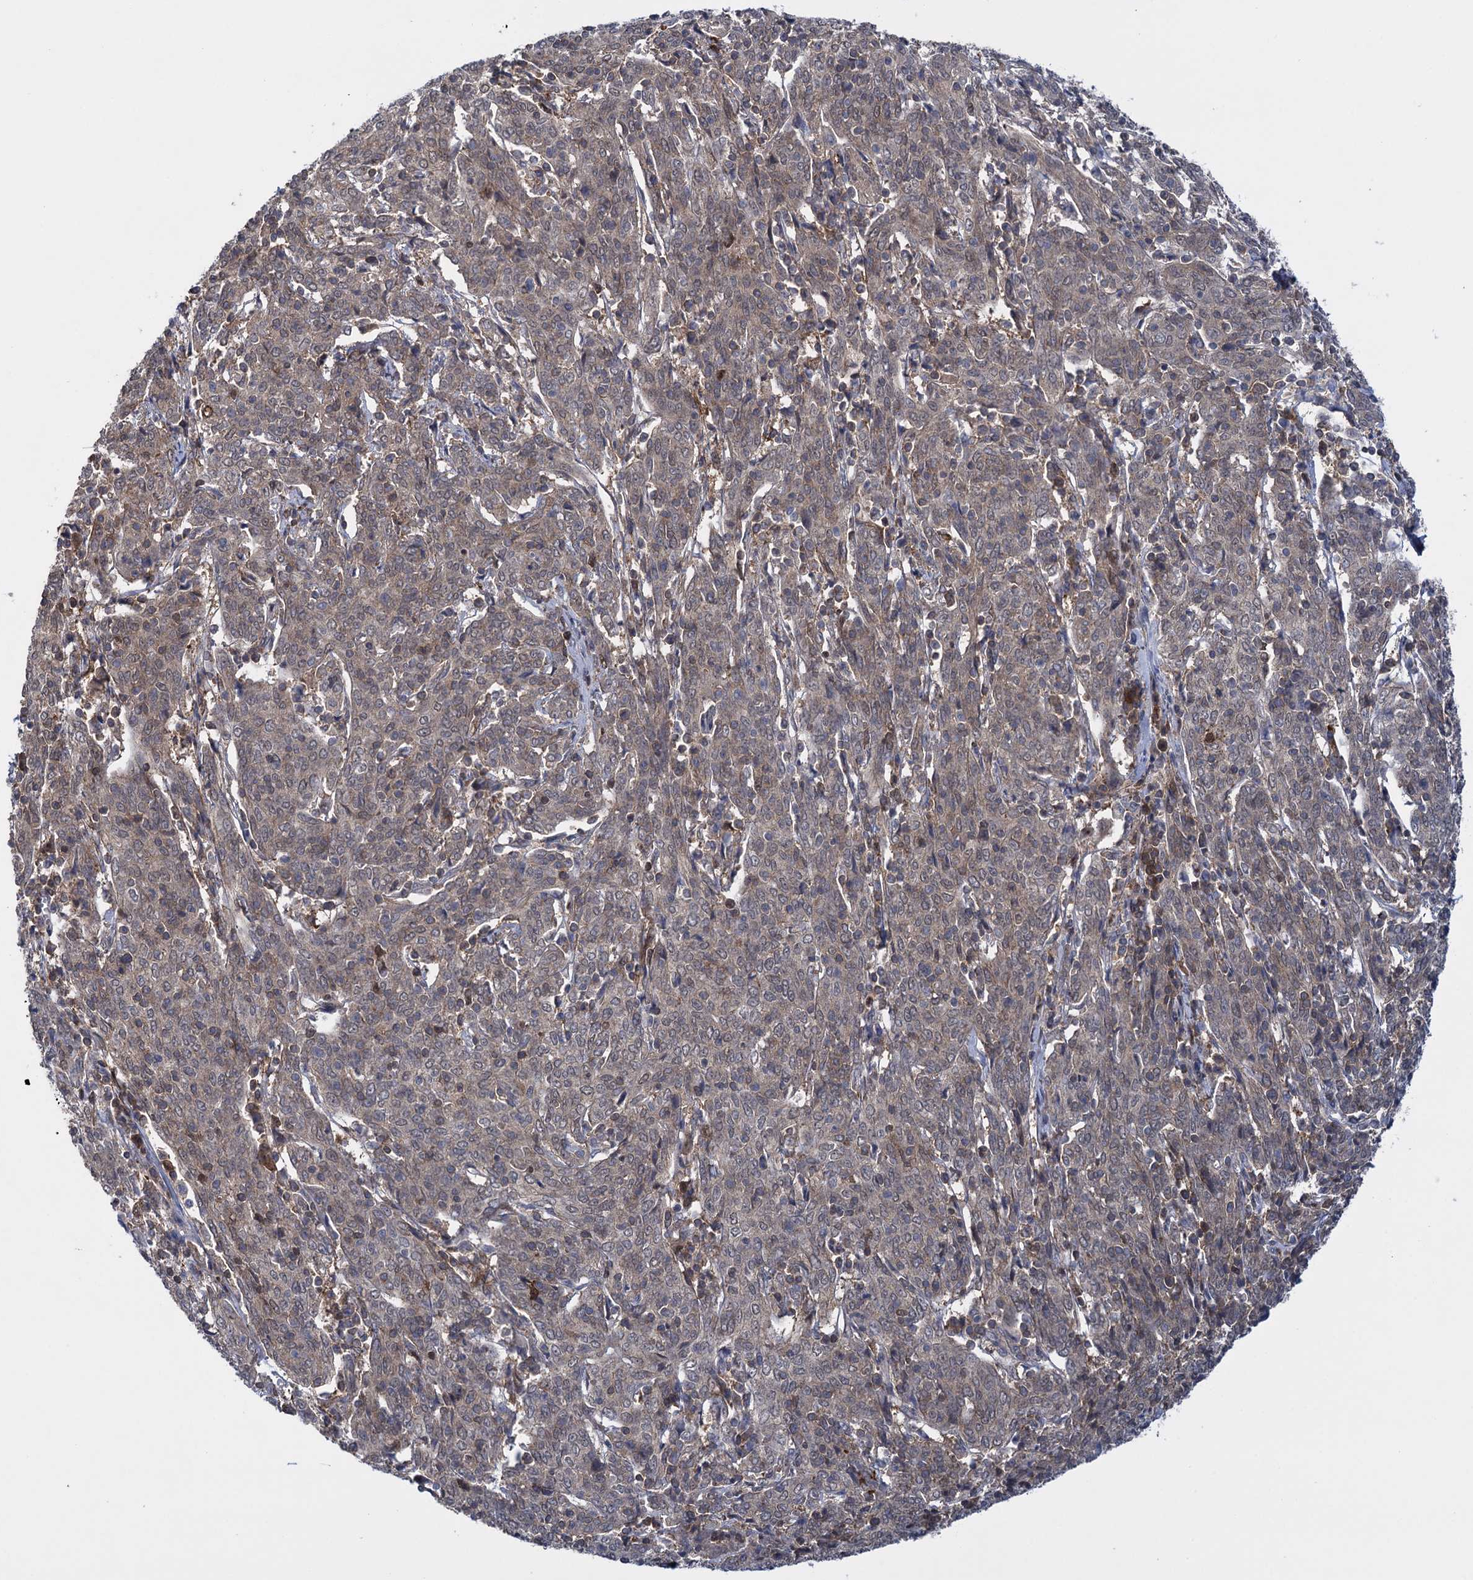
{"staining": {"intensity": "negative", "quantity": "none", "location": "none"}, "tissue": "cervical cancer", "cell_type": "Tumor cells", "image_type": "cancer", "snomed": [{"axis": "morphology", "description": "Squamous cell carcinoma, NOS"}, {"axis": "topography", "description": "Cervix"}], "caption": "Tumor cells are negative for brown protein staining in cervical squamous cell carcinoma.", "gene": "GLO1", "patient": {"sex": "female", "age": 67}}